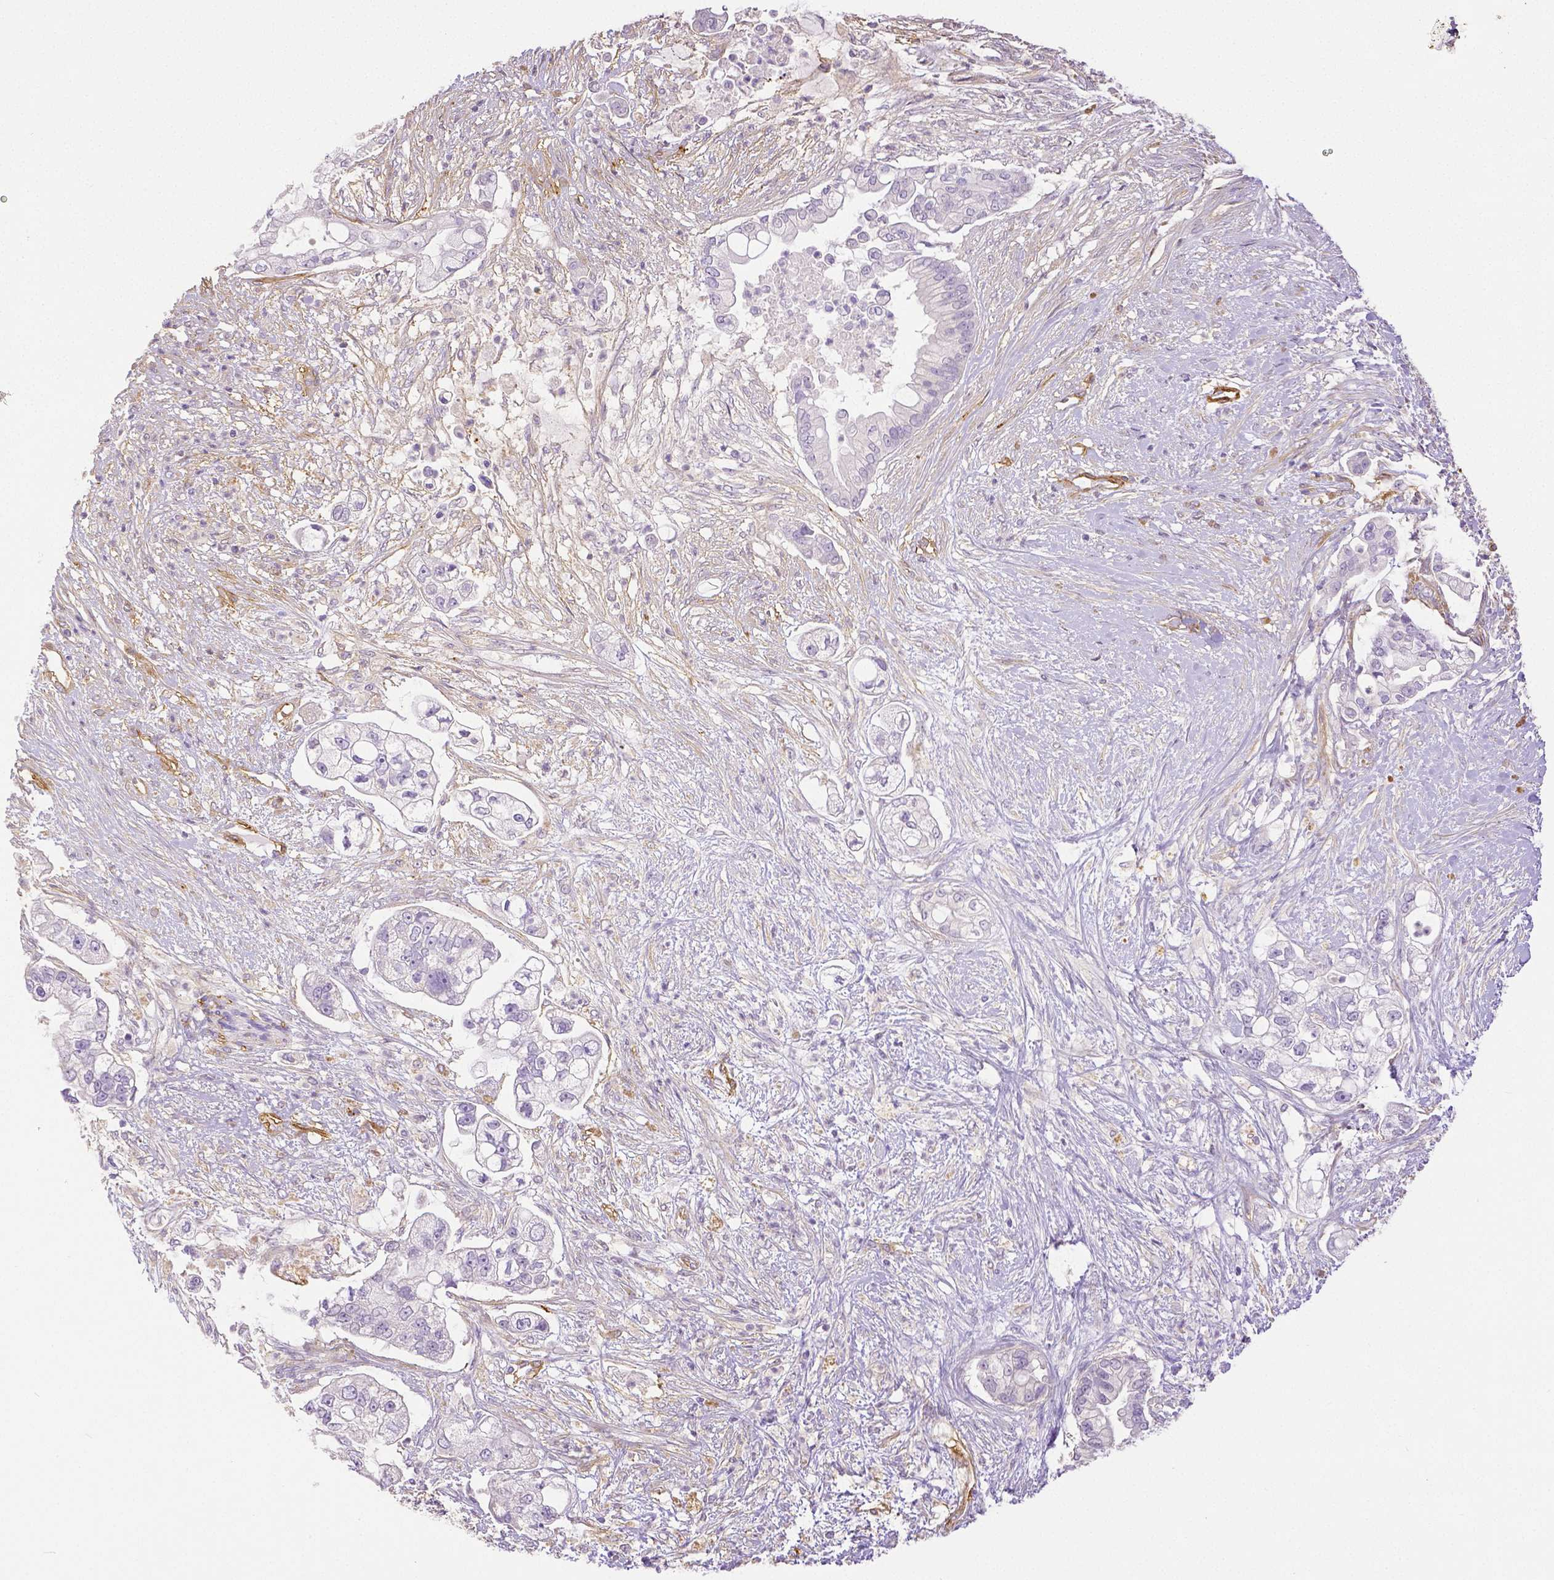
{"staining": {"intensity": "negative", "quantity": "none", "location": "none"}, "tissue": "pancreatic cancer", "cell_type": "Tumor cells", "image_type": "cancer", "snomed": [{"axis": "morphology", "description": "Adenocarcinoma, NOS"}, {"axis": "topography", "description": "Pancreas"}], "caption": "The histopathology image displays no significant expression in tumor cells of pancreatic adenocarcinoma.", "gene": "THY1", "patient": {"sex": "female", "age": 69}}